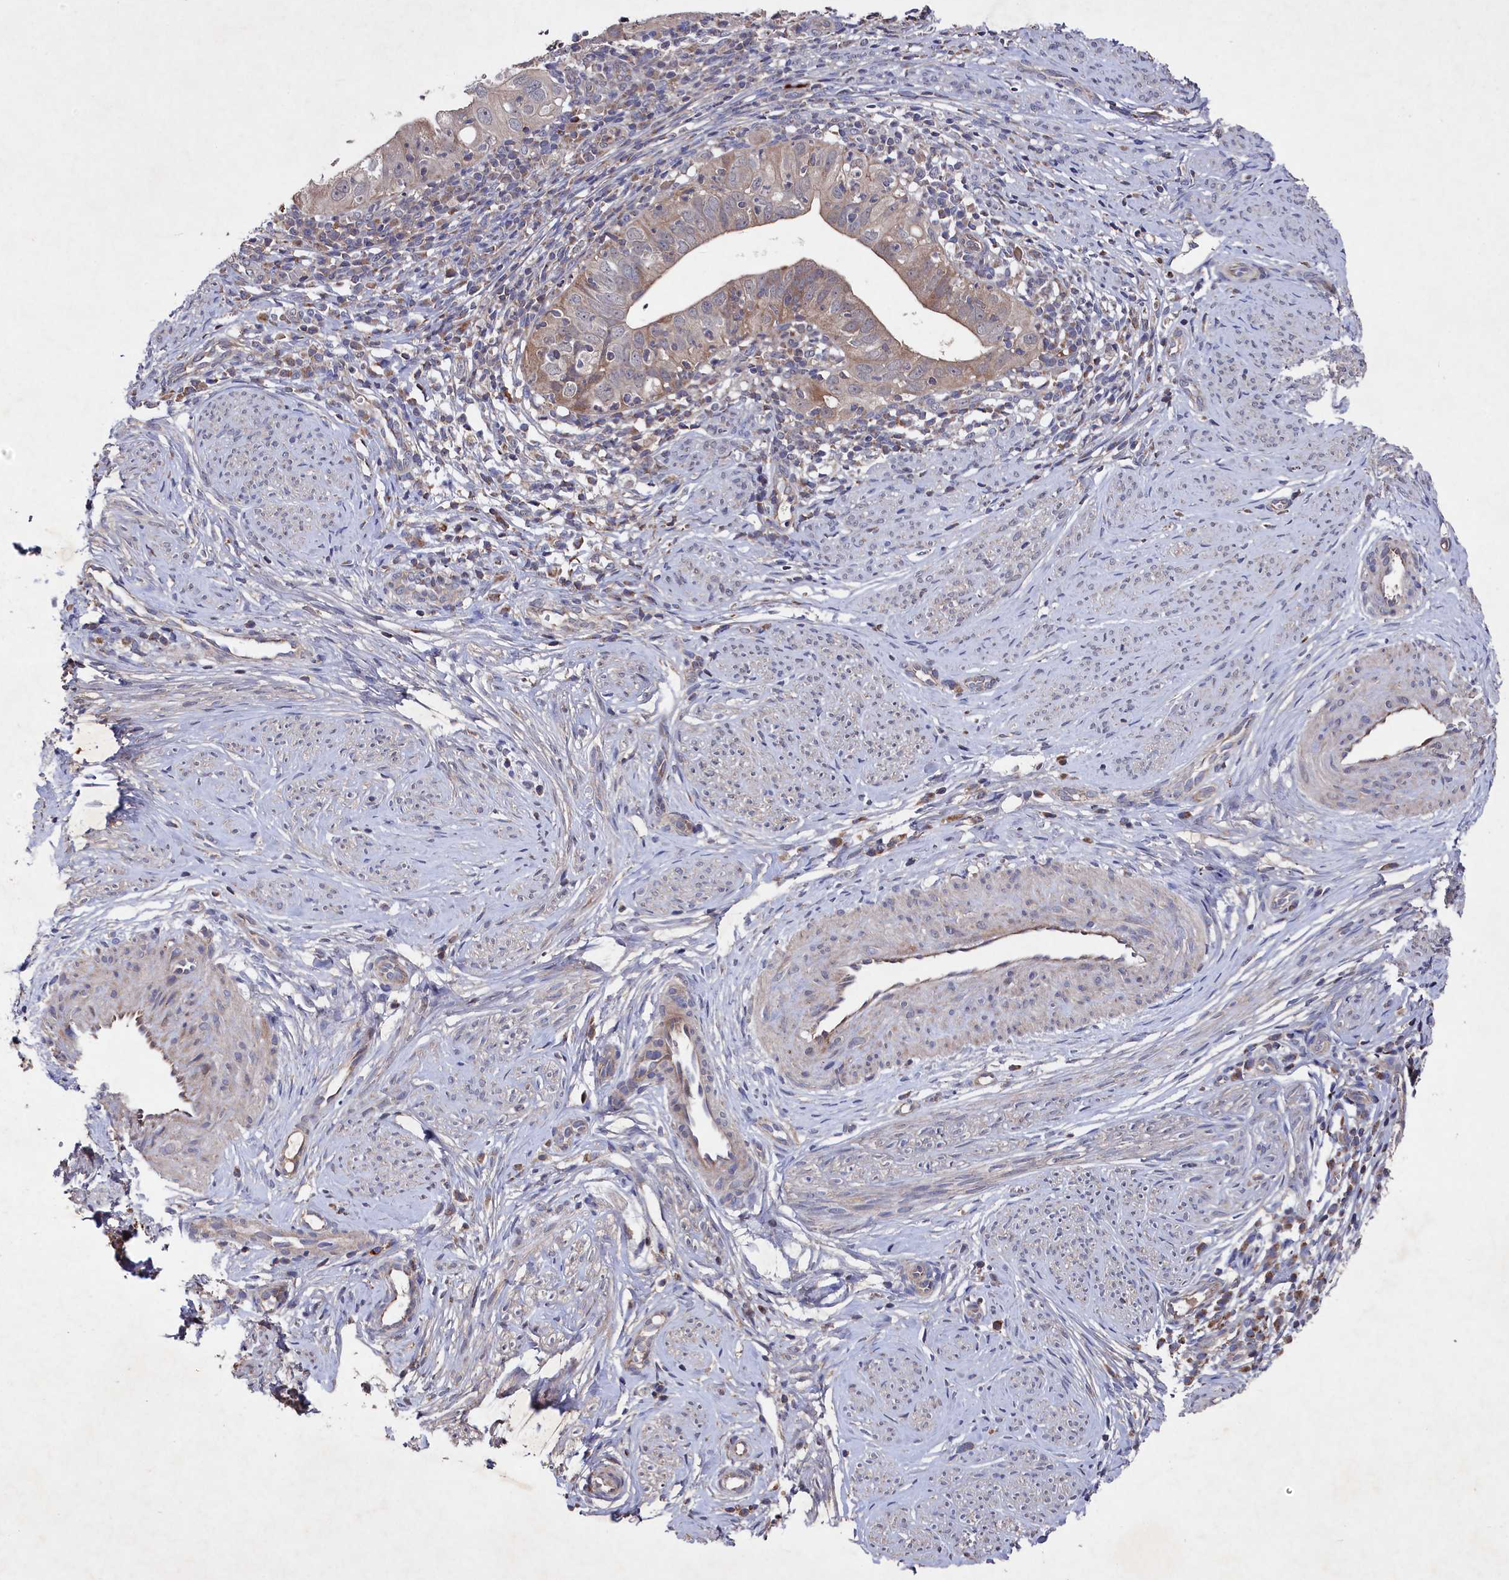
{"staining": {"intensity": "weak", "quantity": "25%-75%", "location": "cytoplasmic/membranous"}, "tissue": "cervical cancer", "cell_type": "Tumor cells", "image_type": "cancer", "snomed": [{"axis": "morphology", "description": "Adenocarcinoma, NOS"}, {"axis": "topography", "description": "Cervix"}], "caption": "Immunohistochemical staining of human adenocarcinoma (cervical) reveals low levels of weak cytoplasmic/membranous staining in about 25%-75% of tumor cells.", "gene": "SUPV3L1", "patient": {"sex": "female", "age": 36}}